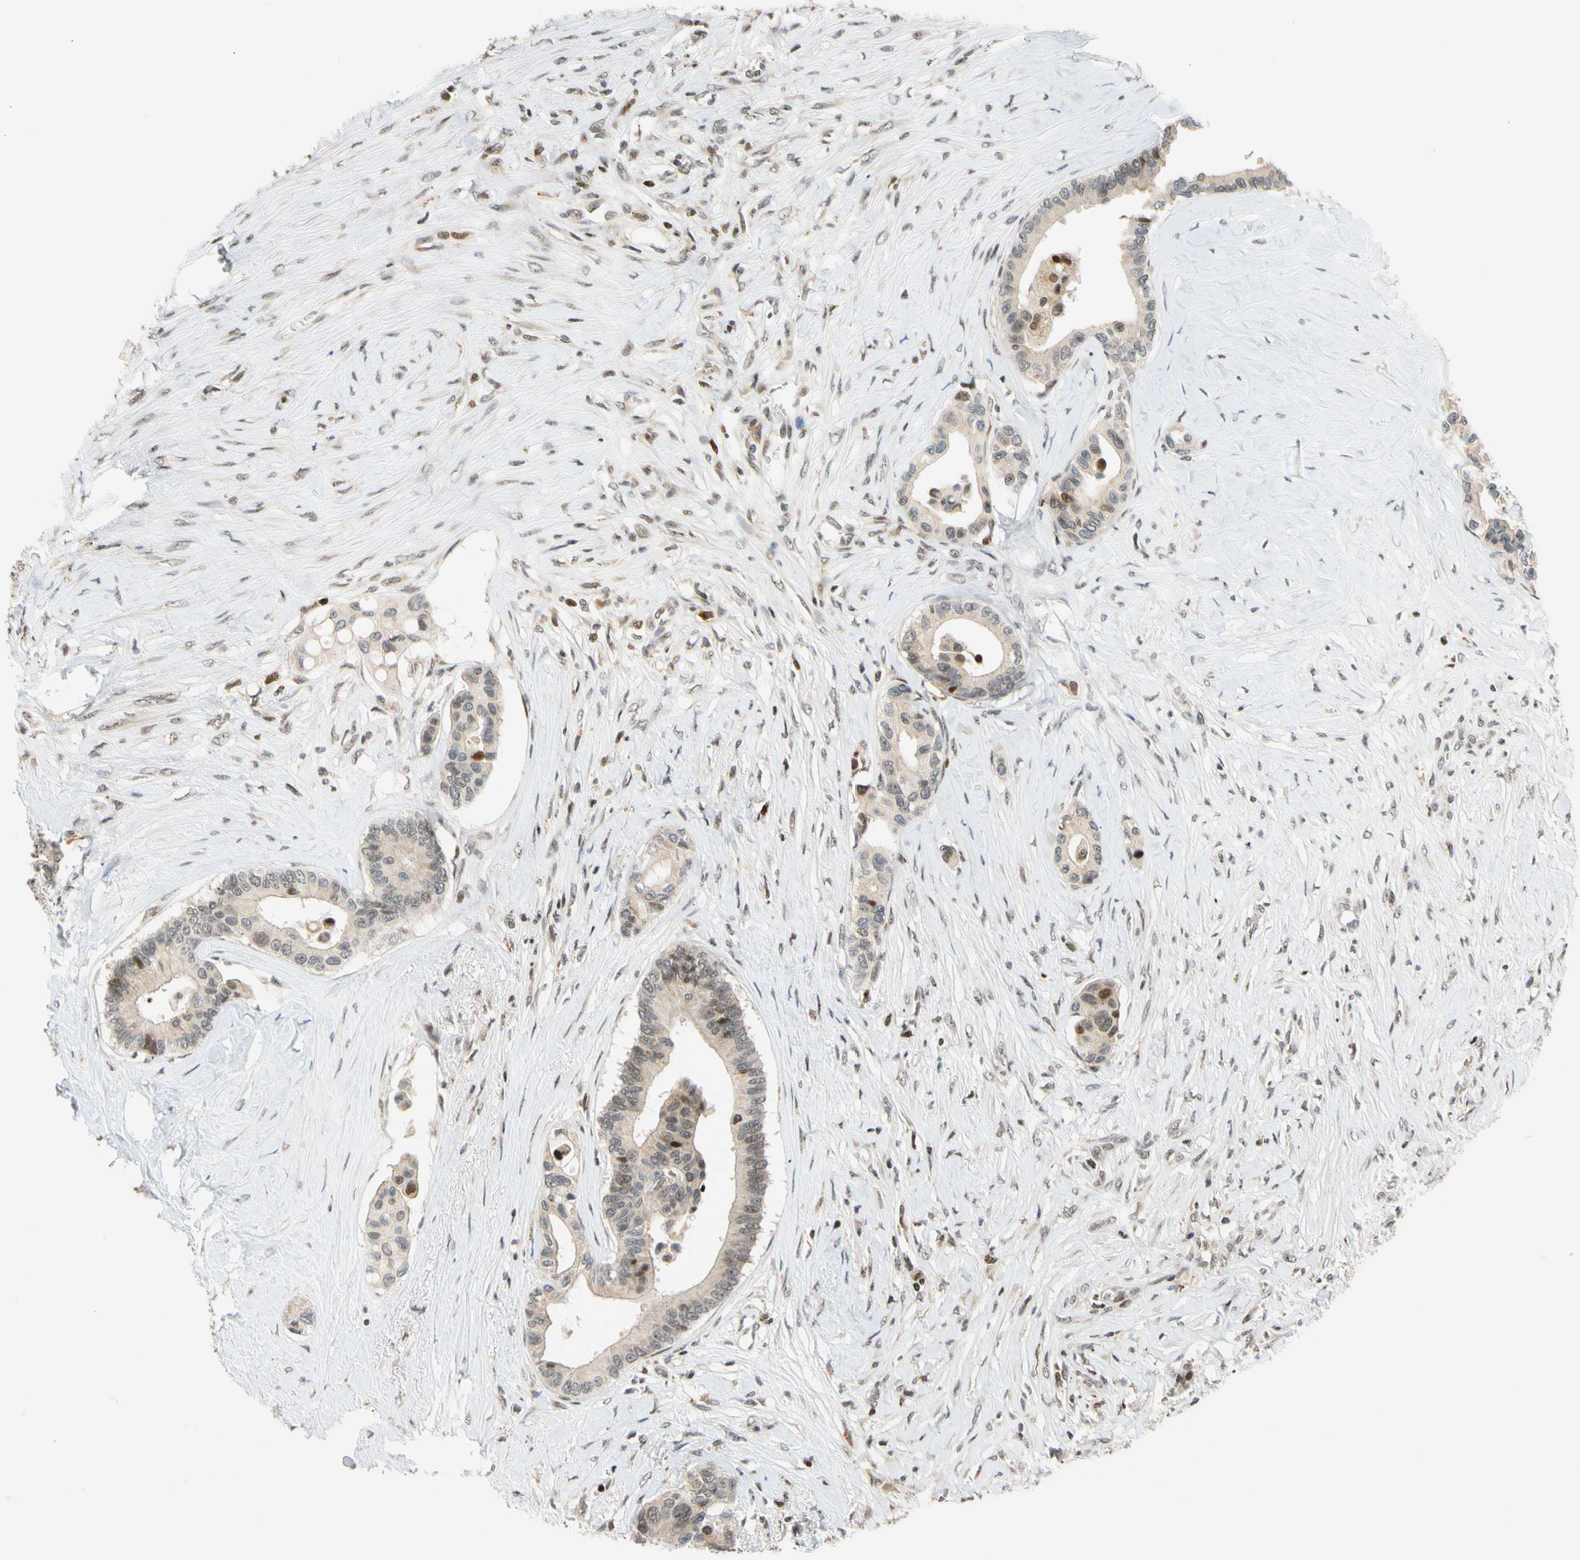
{"staining": {"intensity": "moderate", "quantity": "<25%", "location": "nuclear"}, "tissue": "colorectal cancer", "cell_type": "Tumor cells", "image_type": "cancer", "snomed": [{"axis": "morphology", "description": "Normal tissue, NOS"}, {"axis": "morphology", "description": "Adenocarcinoma, NOS"}, {"axis": "topography", "description": "Colon"}], "caption": "An immunohistochemistry (IHC) histopathology image of neoplastic tissue is shown. Protein staining in brown highlights moderate nuclear positivity in adenocarcinoma (colorectal) within tumor cells. The staining was performed using DAB (3,3'-diaminobenzidine), with brown indicating positive protein expression. Nuclei are stained blue with hematoxylin.", "gene": "CDK7", "patient": {"sex": "male", "age": 82}}